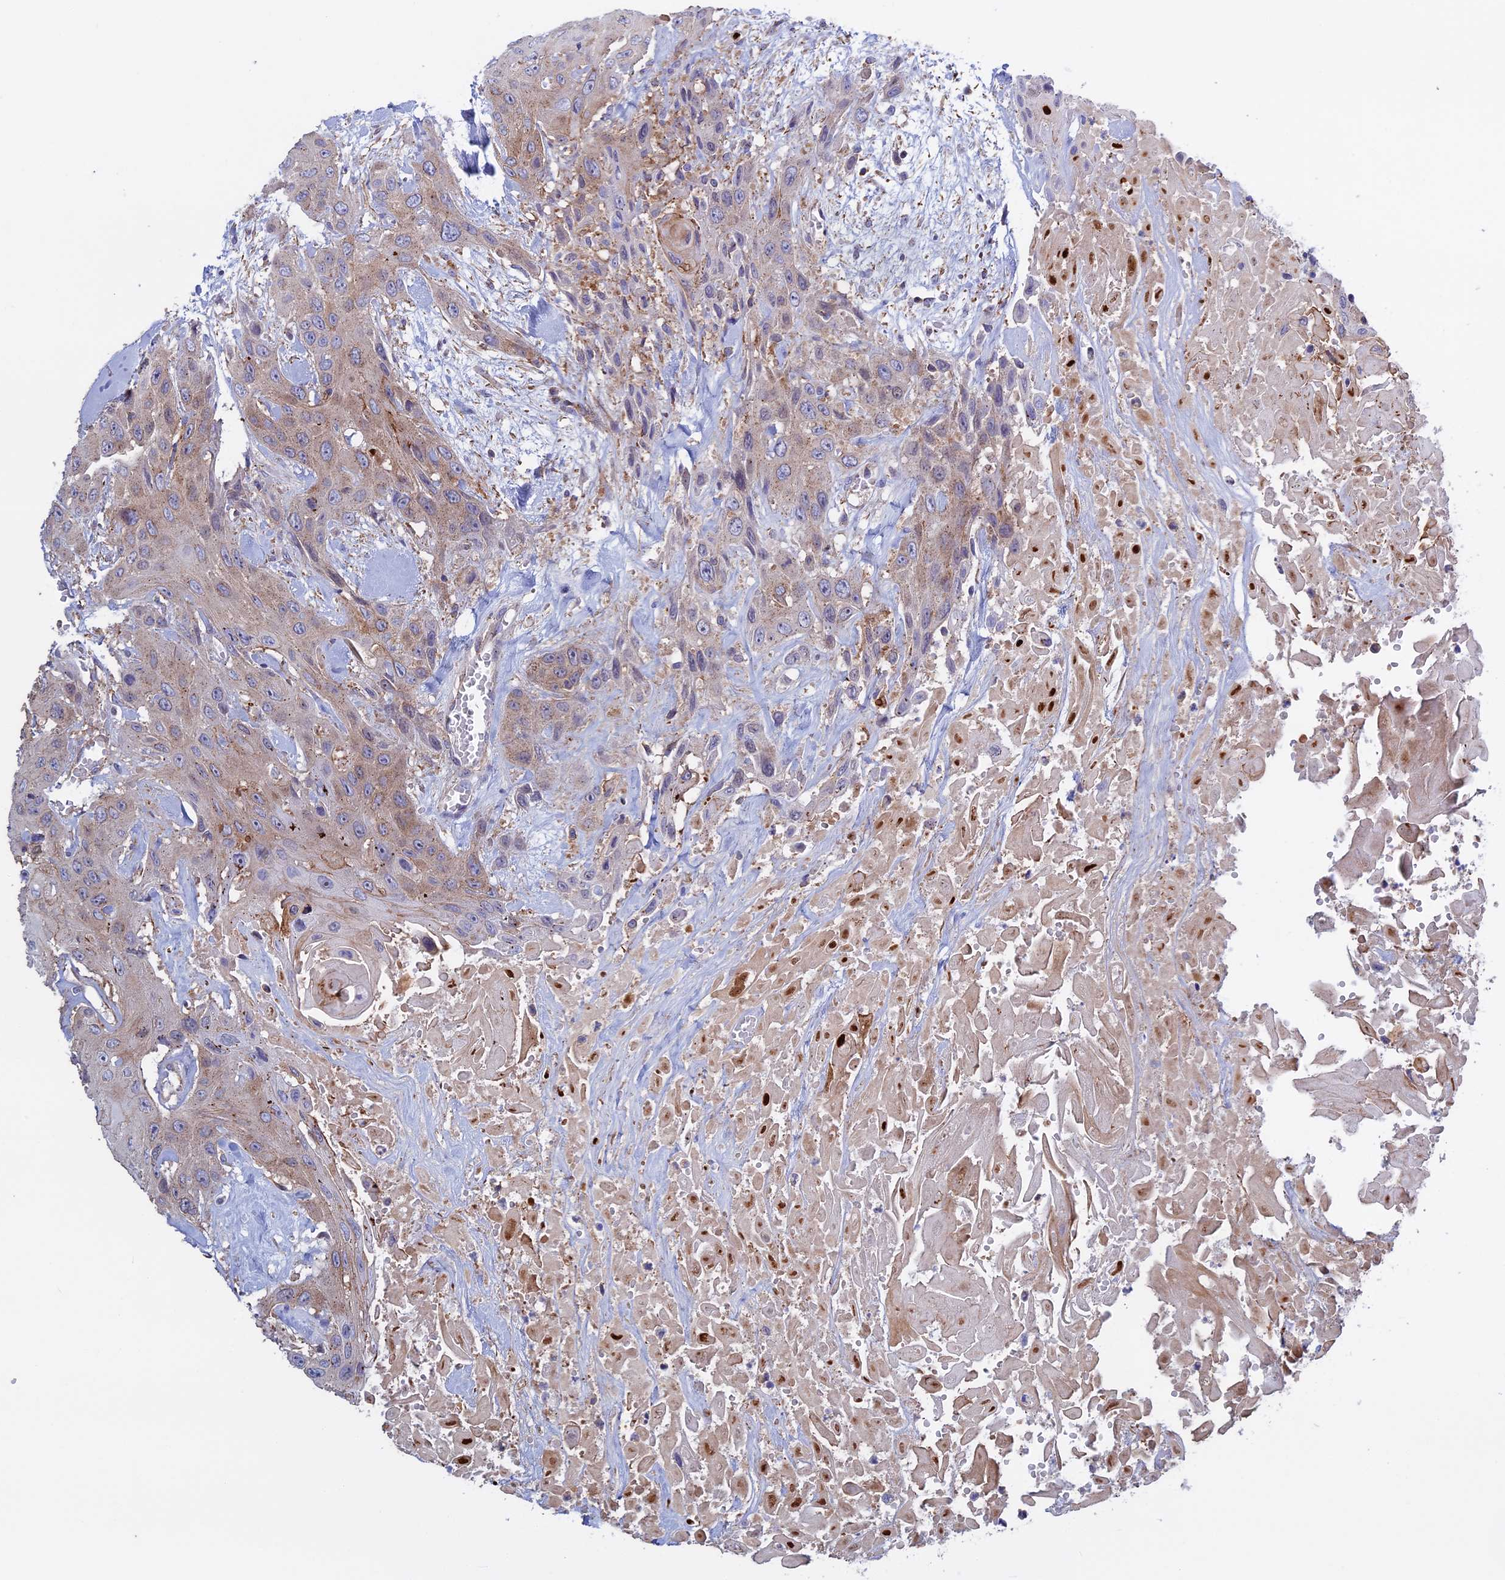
{"staining": {"intensity": "moderate", "quantity": "25%-75%", "location": "cytoplasmic/membranous"}, "tissue": "head and neck cancer", "cell_type": "Tumor cells", "image_type": "cancer", "snomed": [{"axis": "morphology", "description": "Squamous cell carcinoma, NOS"}, {"axis": "topography", "description": "Head-Neck"}], "caption": "IHC histopathology image of neoplastic tissue: head and neck cancer stained using IHC demonstrates medium levels of moderate protein expression localized specifically in the cytoplasmic/membranous of tumor cells, appearing as a cytoplasmic/membranous brown color.", "gene": "LYPD5", "patient": {"sex": "male", "age": 81}}